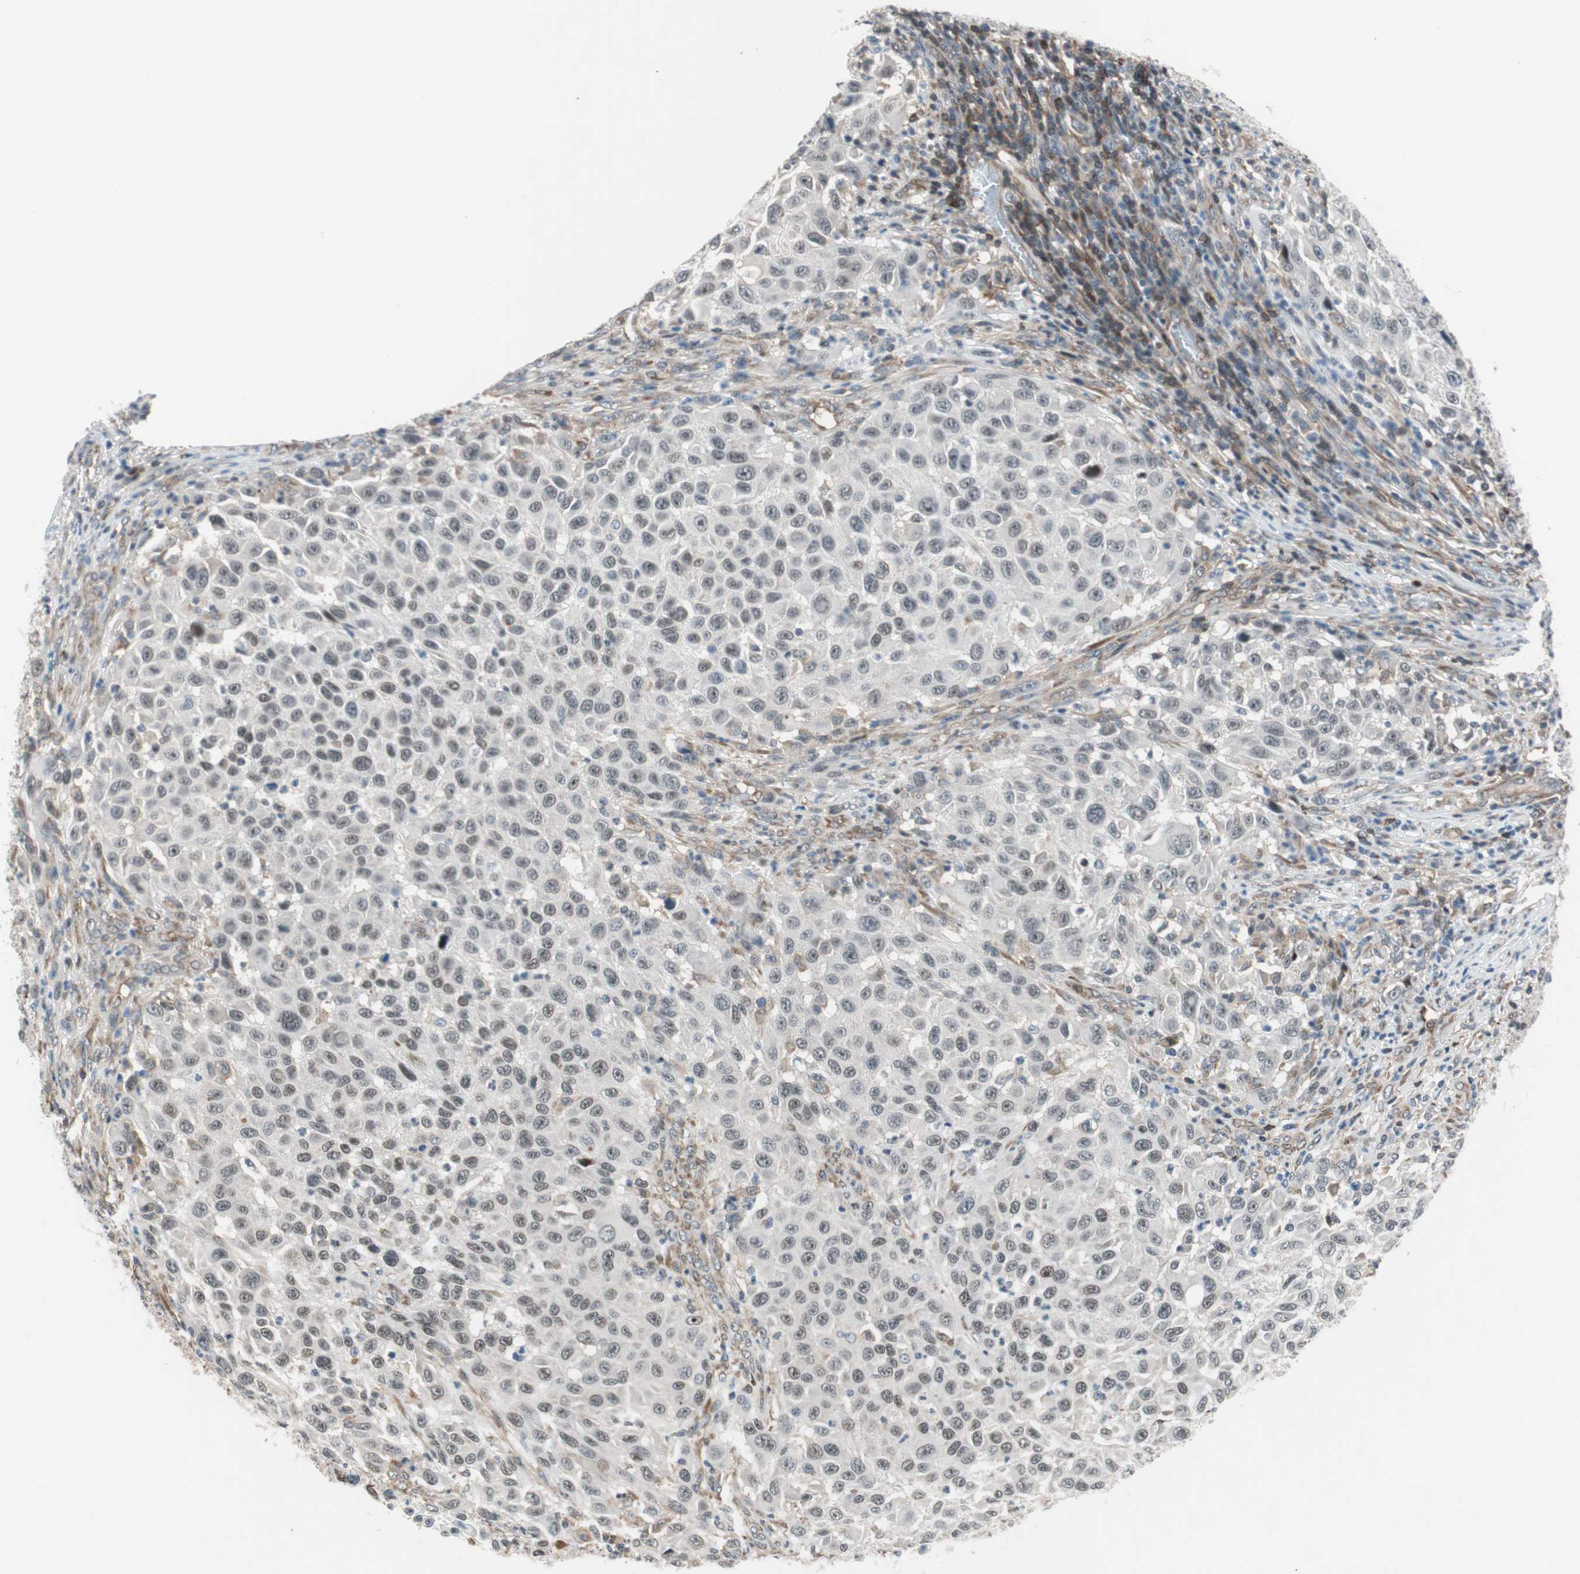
{"staining": {"intensity": "negative", "quantity": "none", "location": "none"}, "tissue": "melanoma", "cell_type": "Tumor cells", "image_type": "cancer", "snomed": [{"axis": "morphology", "description": "Malignant melanoma, Metastatic site"}, {"axis": "topography", "description": "Lymph node"}], "caption": "This is a micrograph of immunohistochemistry (IHC) staining of melanoma, which shows no staining in tumor cells.", "gene": "ZNF512B", "patient": {"sex": "male", "age": 61}}